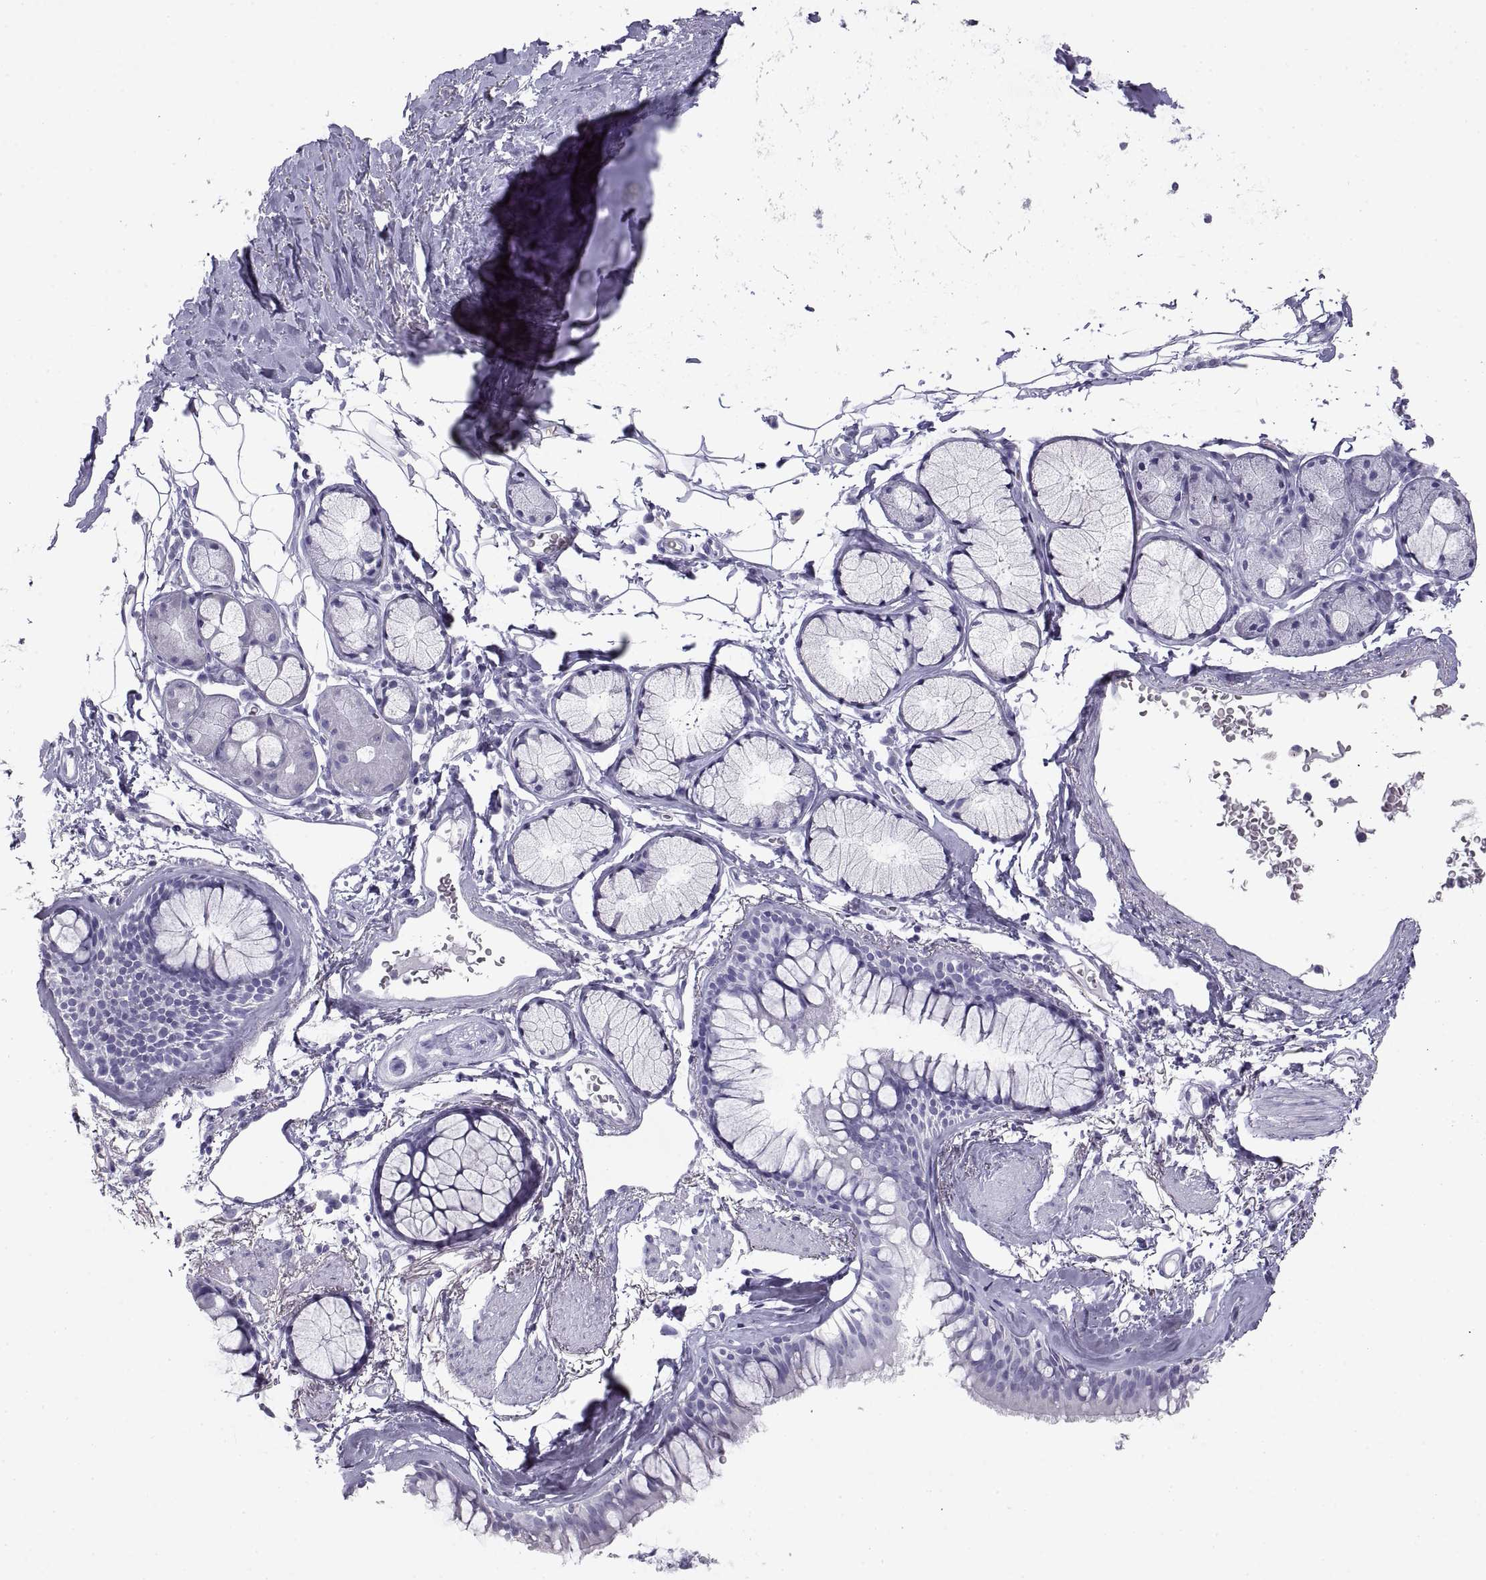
{"staining": {"intensity": "negative", "quantity": "none", "location": "none"}, "tissue": "bronchus", "cell_type": "Respiratory epithelial cells", "image_type": "normal", "snomed": [{"axis": "morphology", "description": "Normal tissue, NOS"}, {"axis": "morphology", "description": "Squamous cell carcinoma, NOS"}, {"axis": "topography", "description": "Cartilage tissue"}, {"axis": "topography", "description": "Bronchus"}], "caption": "This is a micrograph of immunohistochemistry staining of unremarkable bronchus, which shows no positivity in respiratory epithelial cells.", "gene": "RLBP1", "patient": {"sex": "male", "age": 72}}